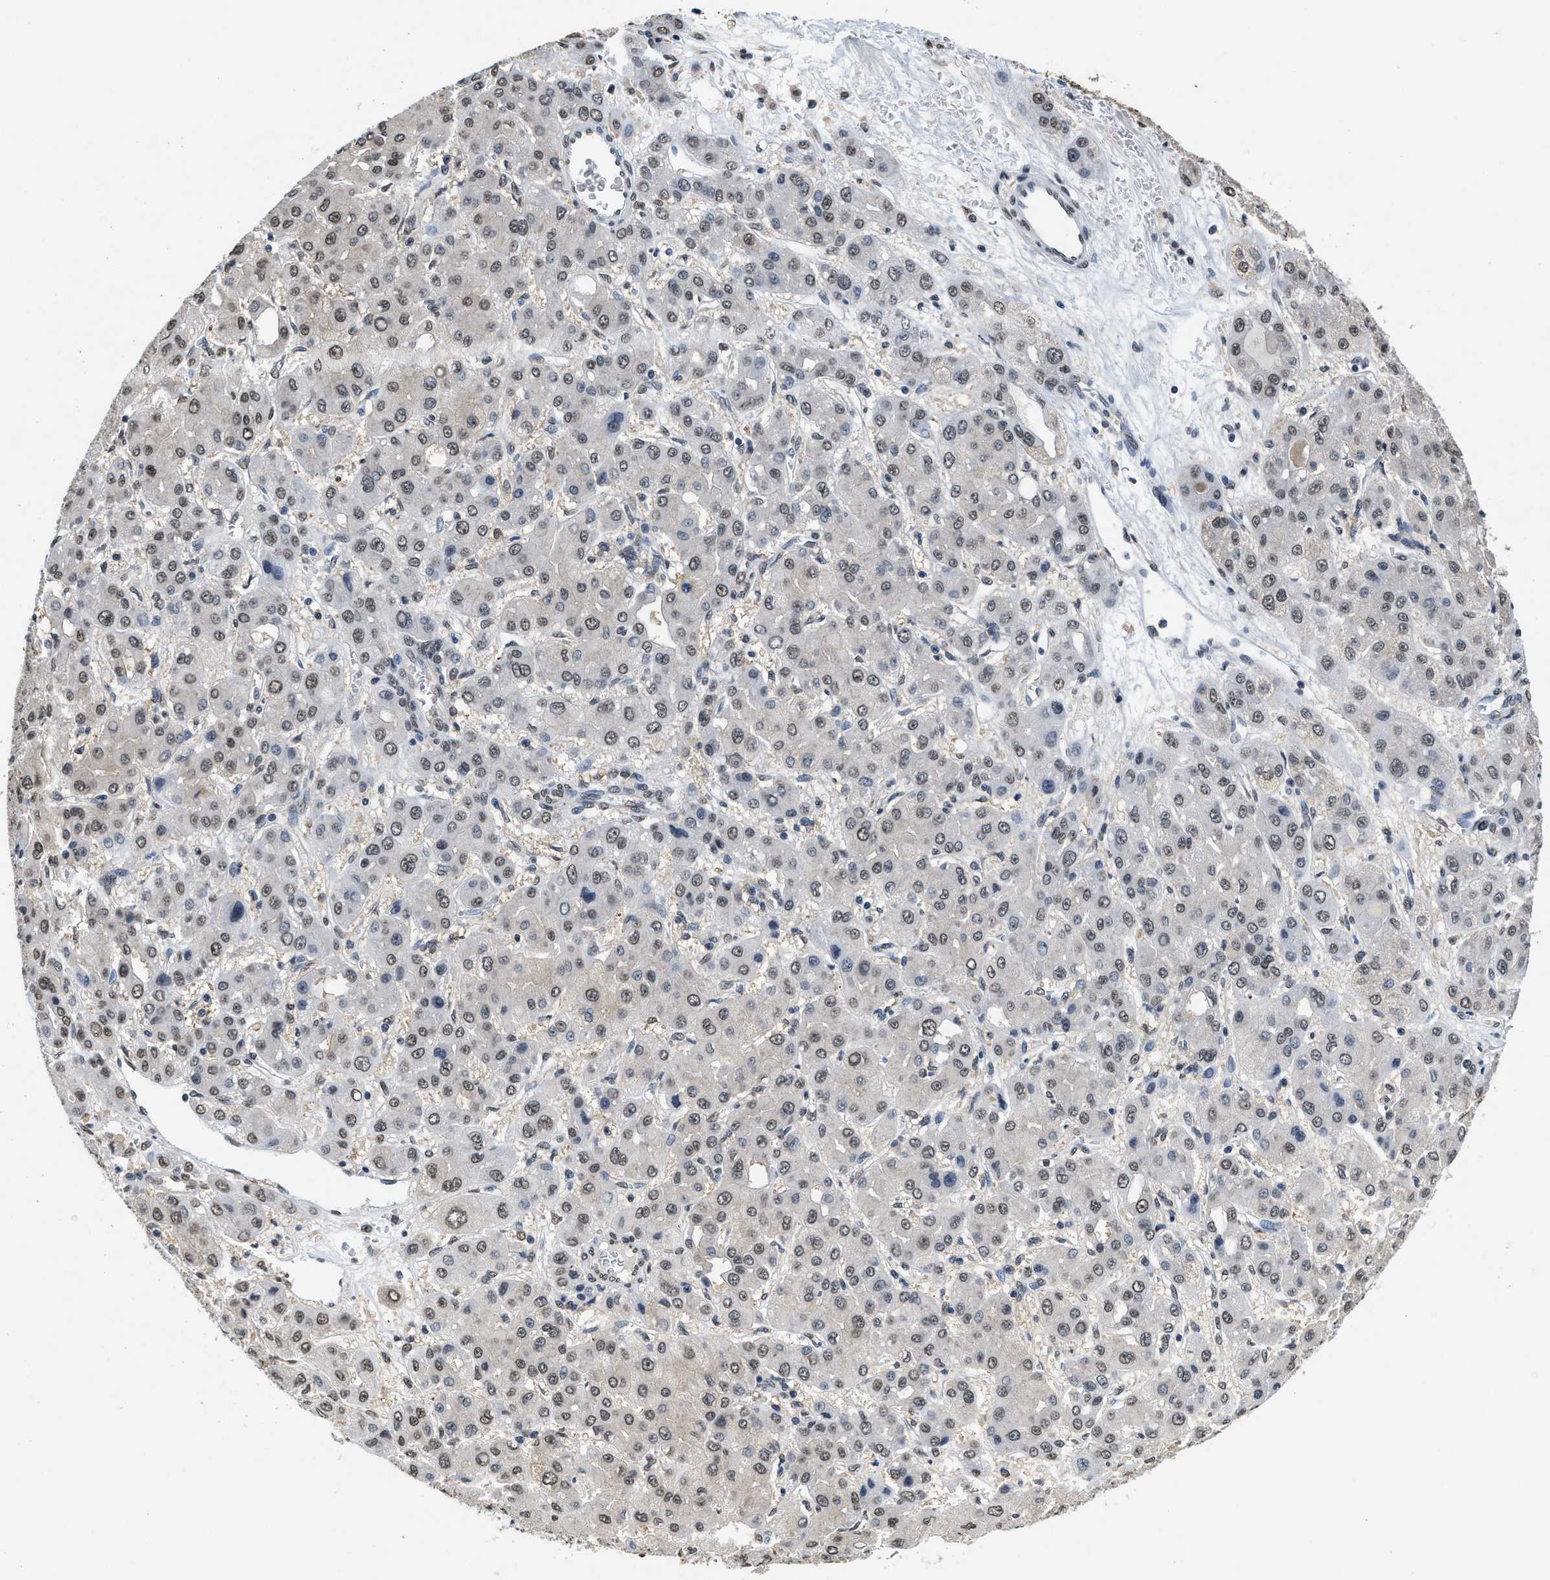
{"staining": {"intensity": "weak", "quantity": ">75%", "location": "nuclear"}, "tissue": "liver cancer", "cell_type": "Tumor cells", "image_type": "cancer", "snomed": [{"axis": "morphology", "description": "Carcinoma, Hepatocellular, NOS"}, {"axis": "topography", "description": "Liver"}], "caption": "Human liver cancer stained for a protein (brown) reveals weak nuclear positive positivity in approximately >75% of tumor cells.", "gene": "SUPT16H", "patient": {"sex": "male", "age": 55}}